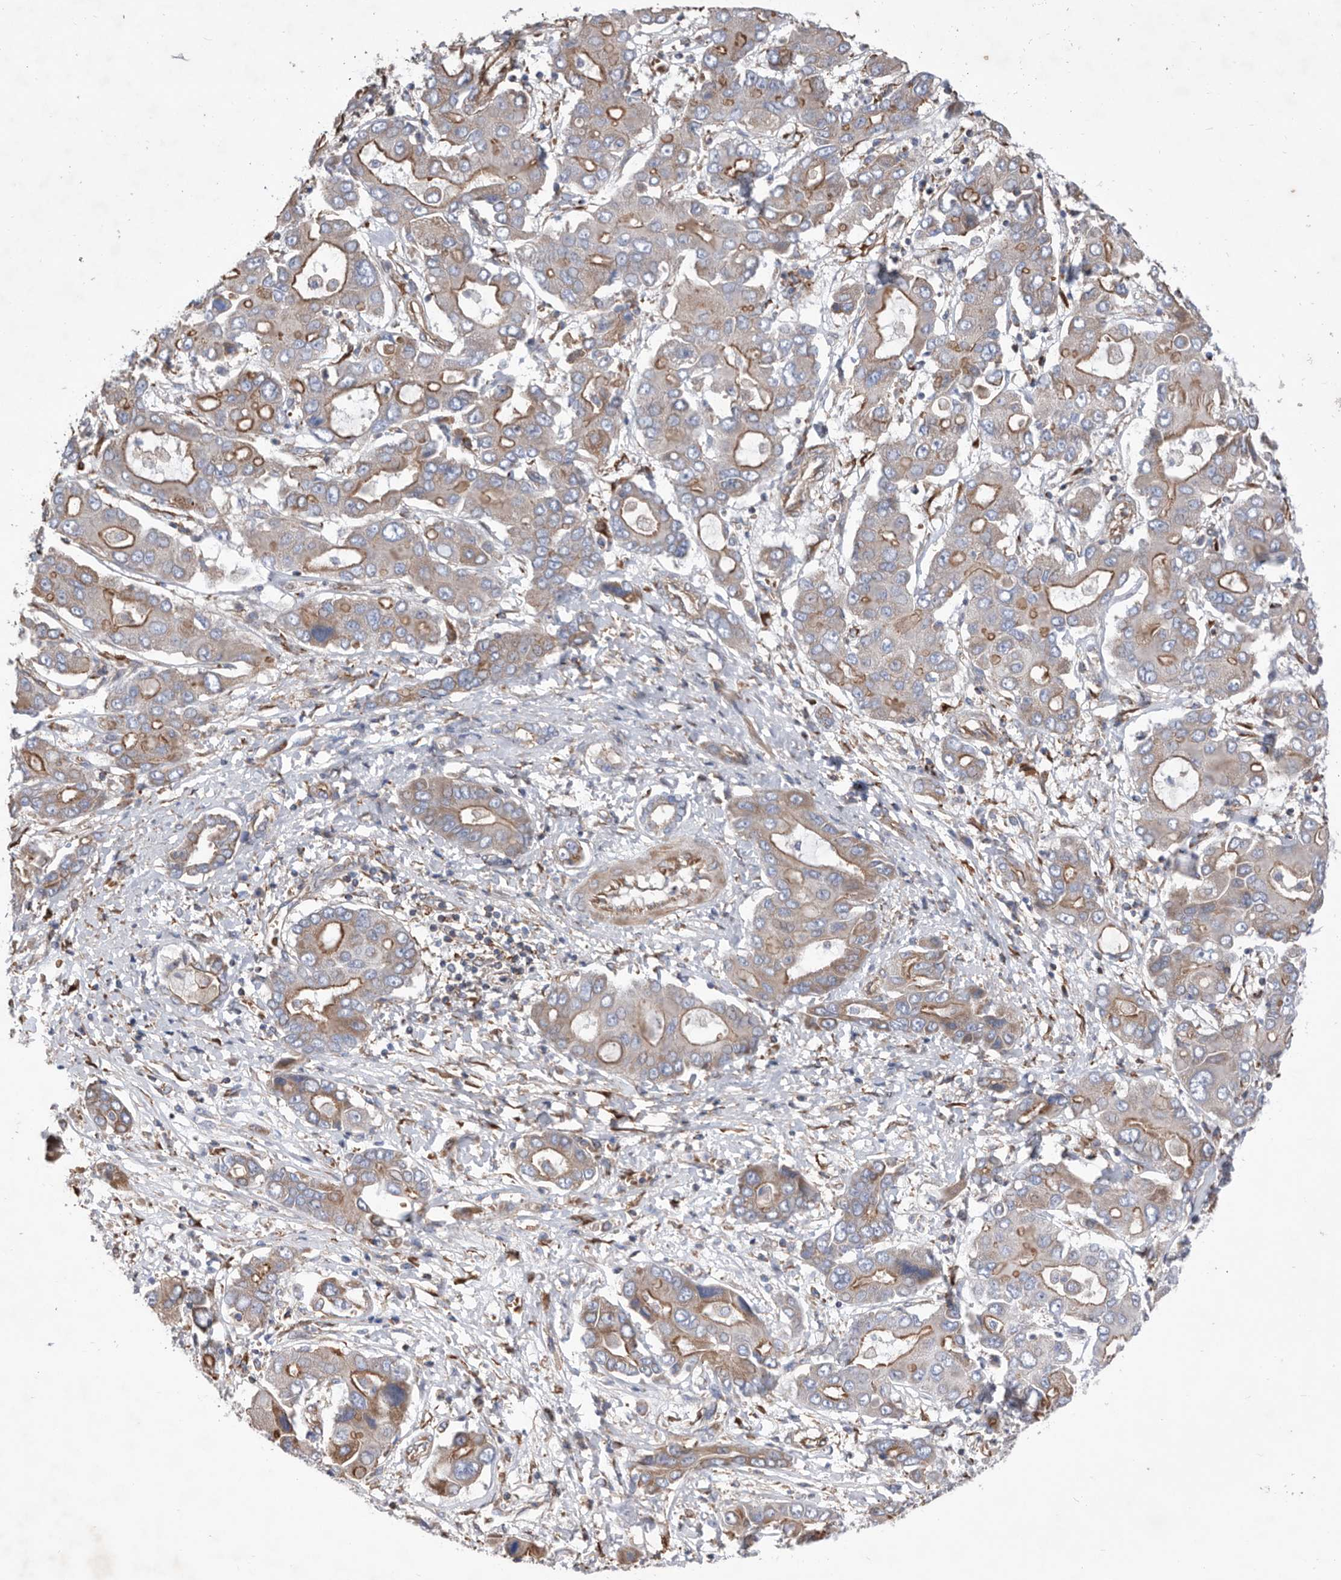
{"staining": {"intensity": "moderate", "quantity": "<25%", "location": "cytoplasmic/membranous"}, "tissue": "liver cancer", "cell_type": "Tumor cells", "image_type": "cancer", "snomed": [{"axis": "morphology", "description": "Cholangiocarcinoma"}, {"axis": "topography", "description": "Liver"}], "caption": "Protein staining exhibits moderate cytoplasmic/membranous positivity in about <25% of tumor cells in cholangiocarcinoma (liver). Immunohistochemistry (ihc) stains the protein of interest in brown and the nuclei are stained blue.", "gene": "ATP13A3", "patient": {"sex": "male", "age": 67}}